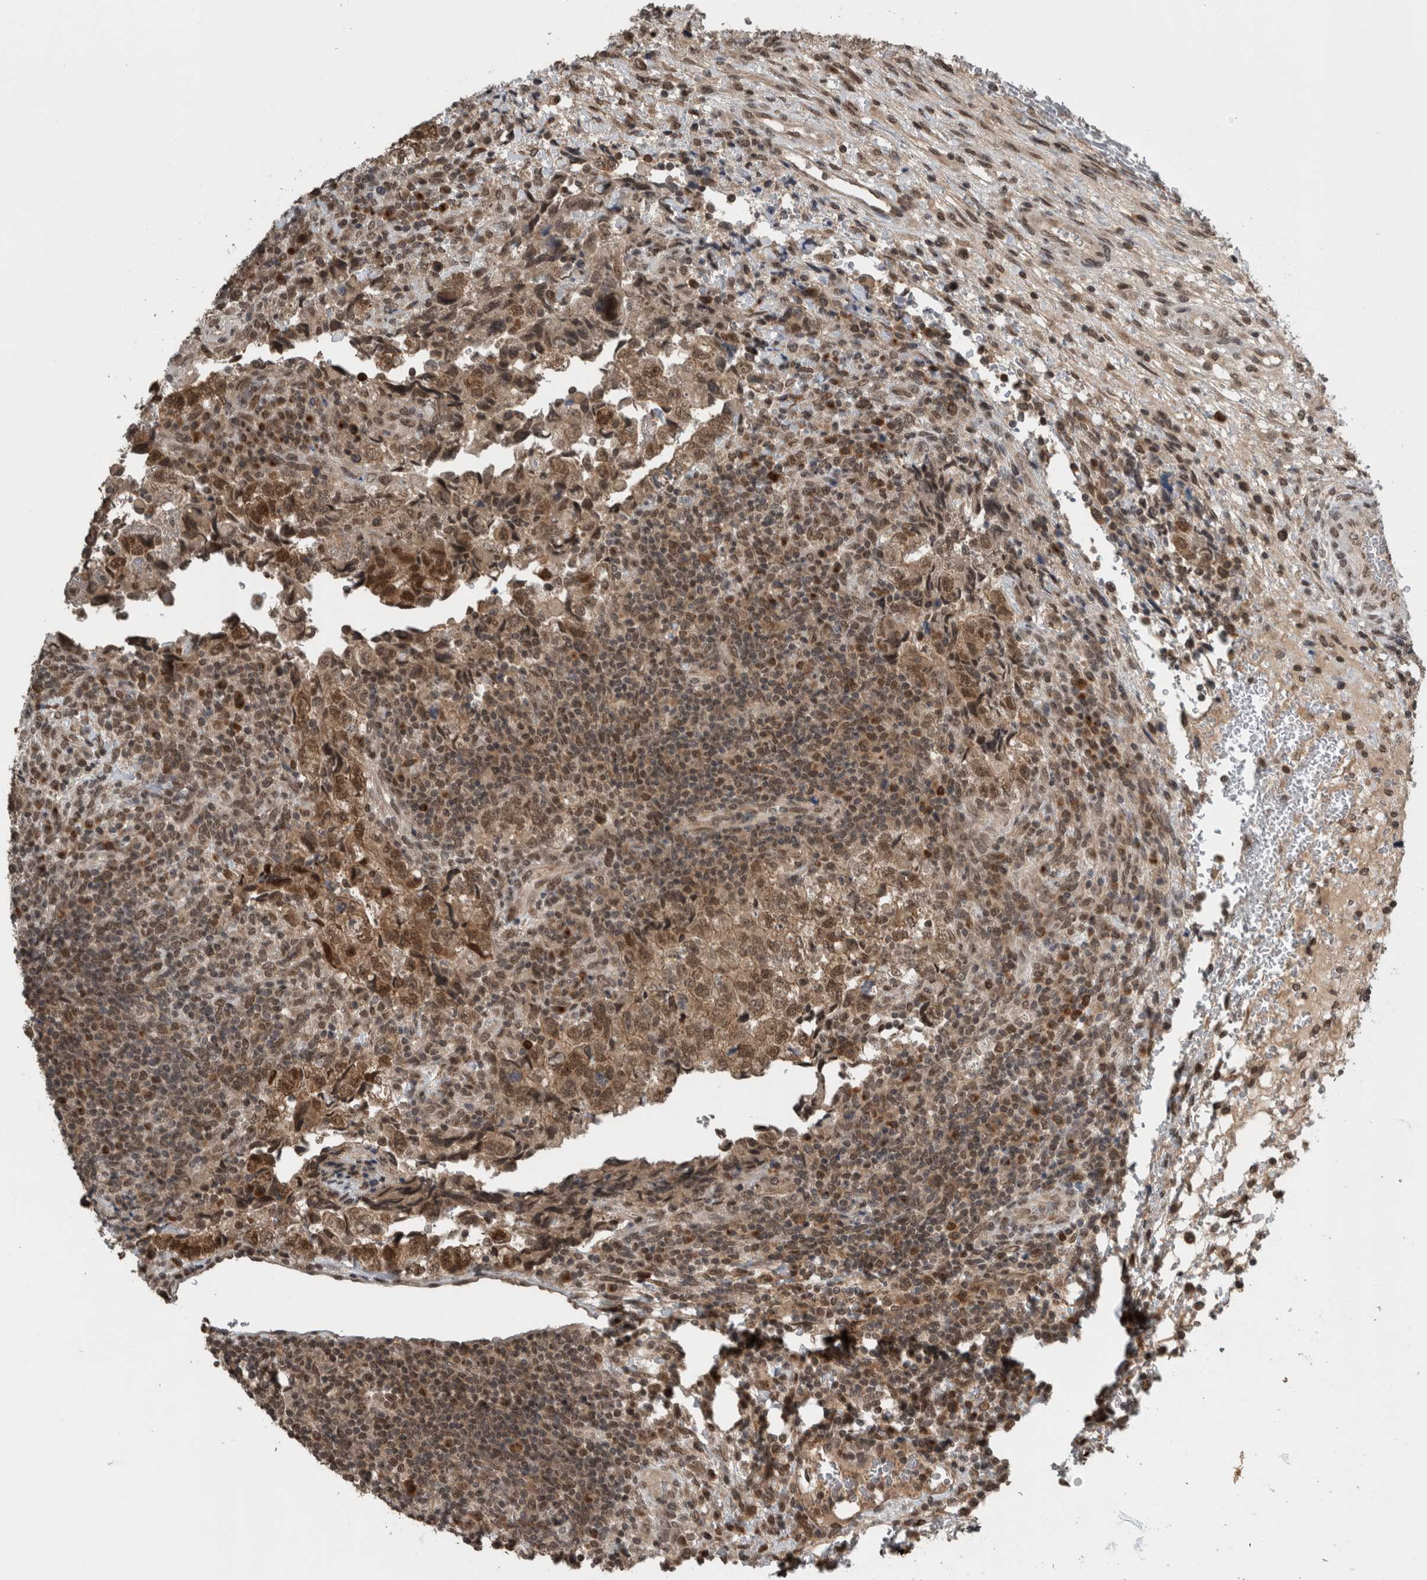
{"staining": {"intensity": "moderate", "quantity": ">75%", "location": "cytoplasmic/membranous,nuclear"}, "tissue": "testis cancer", "cell_type": "Tumor cells", "image_type": "cancer", "snomed": [{"axis": "morphology", "description": "Normal tissue, NOS"}, {"axis": "morphology", "description": "Carcinoma, Embryonal, NOS"}, {"axis": "topography", "description": "Testis"}], "caption": "IHC micrograph of neoplastic tissue: testis cancer stained using immunohistochemistry reveals medium levels of moderate protein expression localized specifically in the cytoplasmic/membranous and nuclear of tumor cells, appearing as a cytoplasmic/membranous and nuclear brown color.", "gene": "SPAG7", "patient": {"sex": "male", "age": 36}}